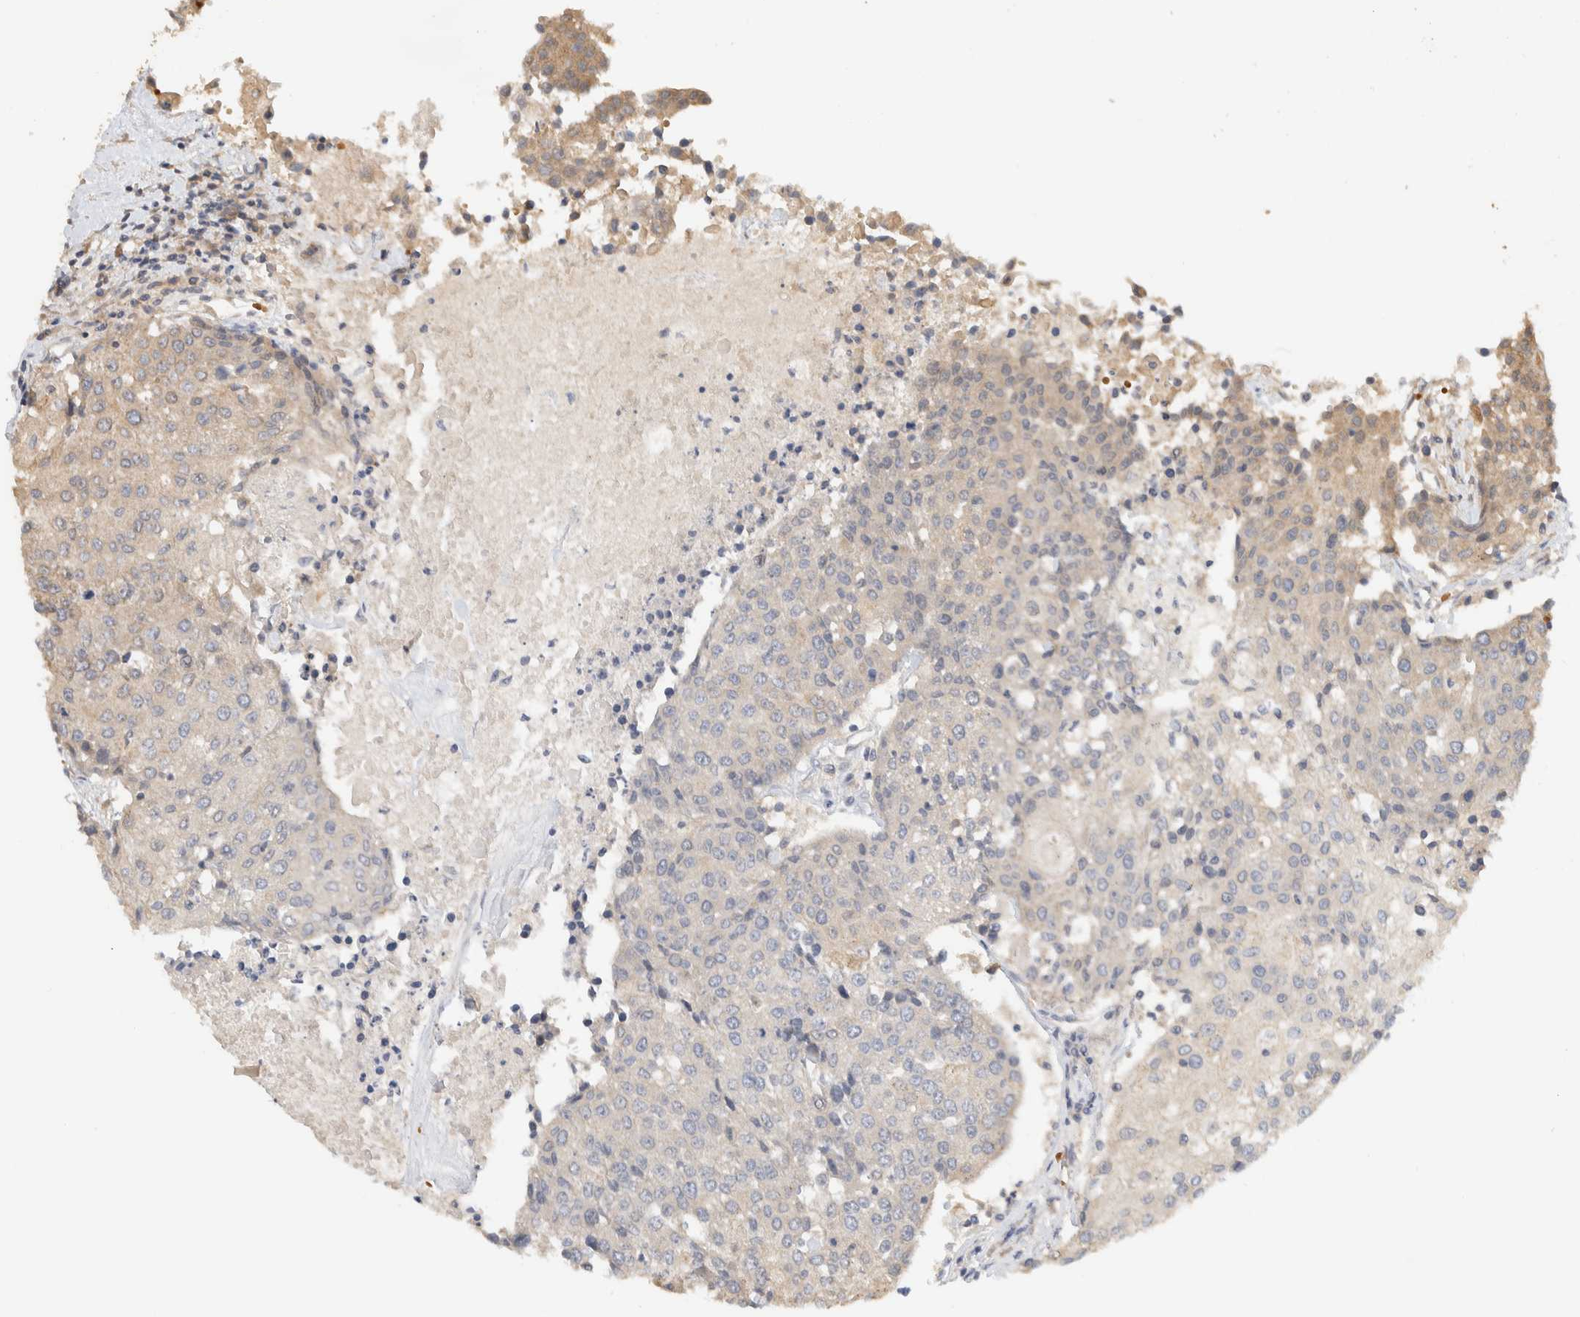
{"staining": {"intensity": "weak", "quantity": "25%-75%", "location": "cytoplasmic/membranous"}, "tissue": "urothelial cancer", "cell_type": "Tumor cells", "image_type": "cancer", "snomed": [{"axis": "morphology", "description": "Urothelial carcinoma, High grade"}, {"axis": "topography", "description": "Urinary bladder"}], "caption": "Tumor cells demonstrate weak cytoplasmic/membranous expression in about 25%-75% of cells in urothelial cancer.", "gene": "TTI2", "patient": {"sex": "female", "age": 85}}